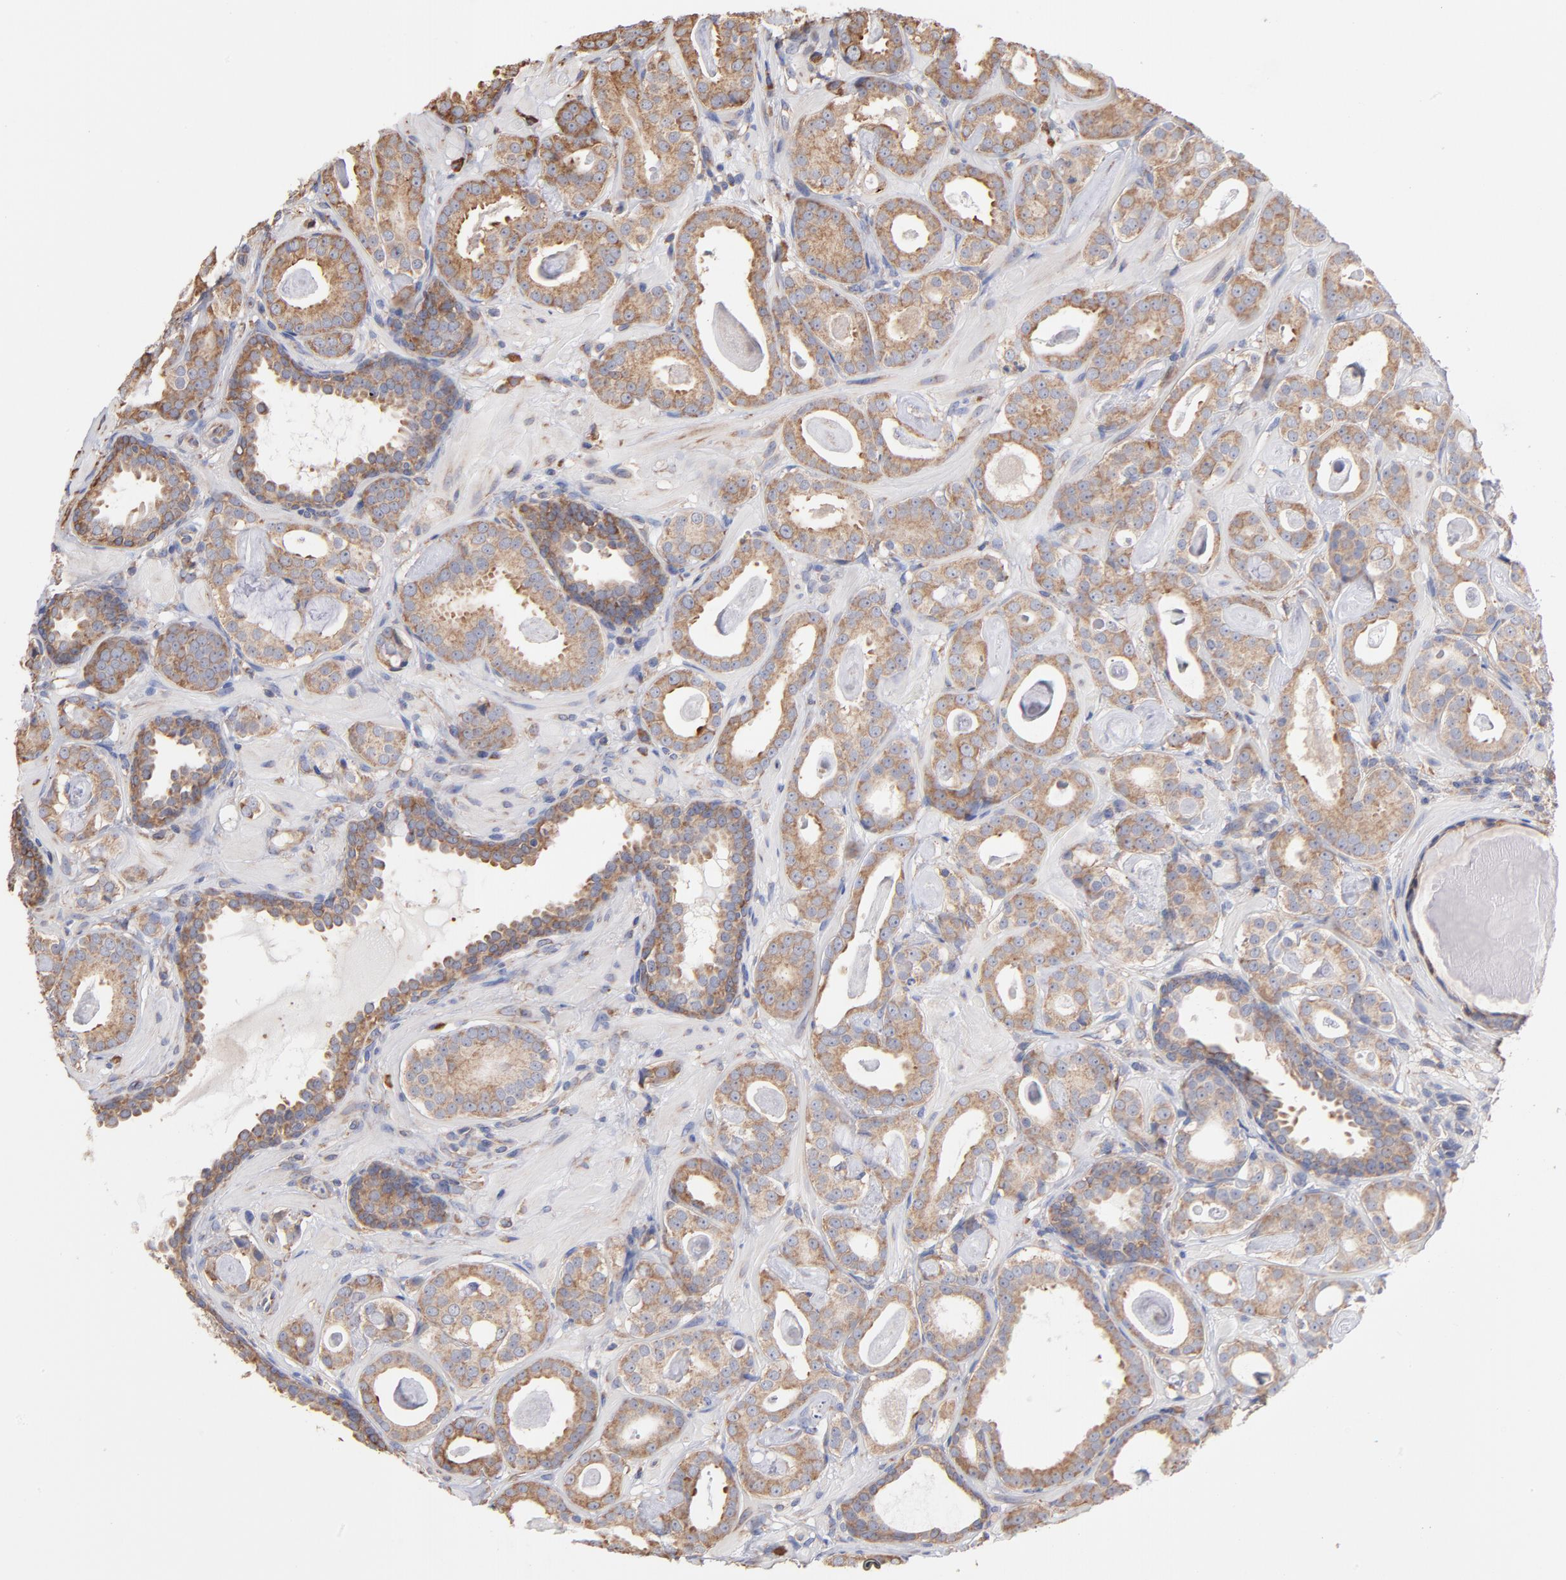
{"staining": {"intensity": "moderate", "quantity": ">75%", "location": "cytoplasmic/membranous"}, "tissue": "prostate cancer", "cell_type": "Tumor cells", "image_type": "cancer", "snomed": [{"axis": "morphology", "description": "Adenocarcinoma, Low grade"}, {"axis": "topography", "description": "Prostate"}], "caption": "Prostate adenocarcinoma (low-grade) stained for a protein shows moderate cytoplasmic/membranous positivity in tumor cells.", "gene": "RPL9", "patient": {"sex": "male", "age": 57}}